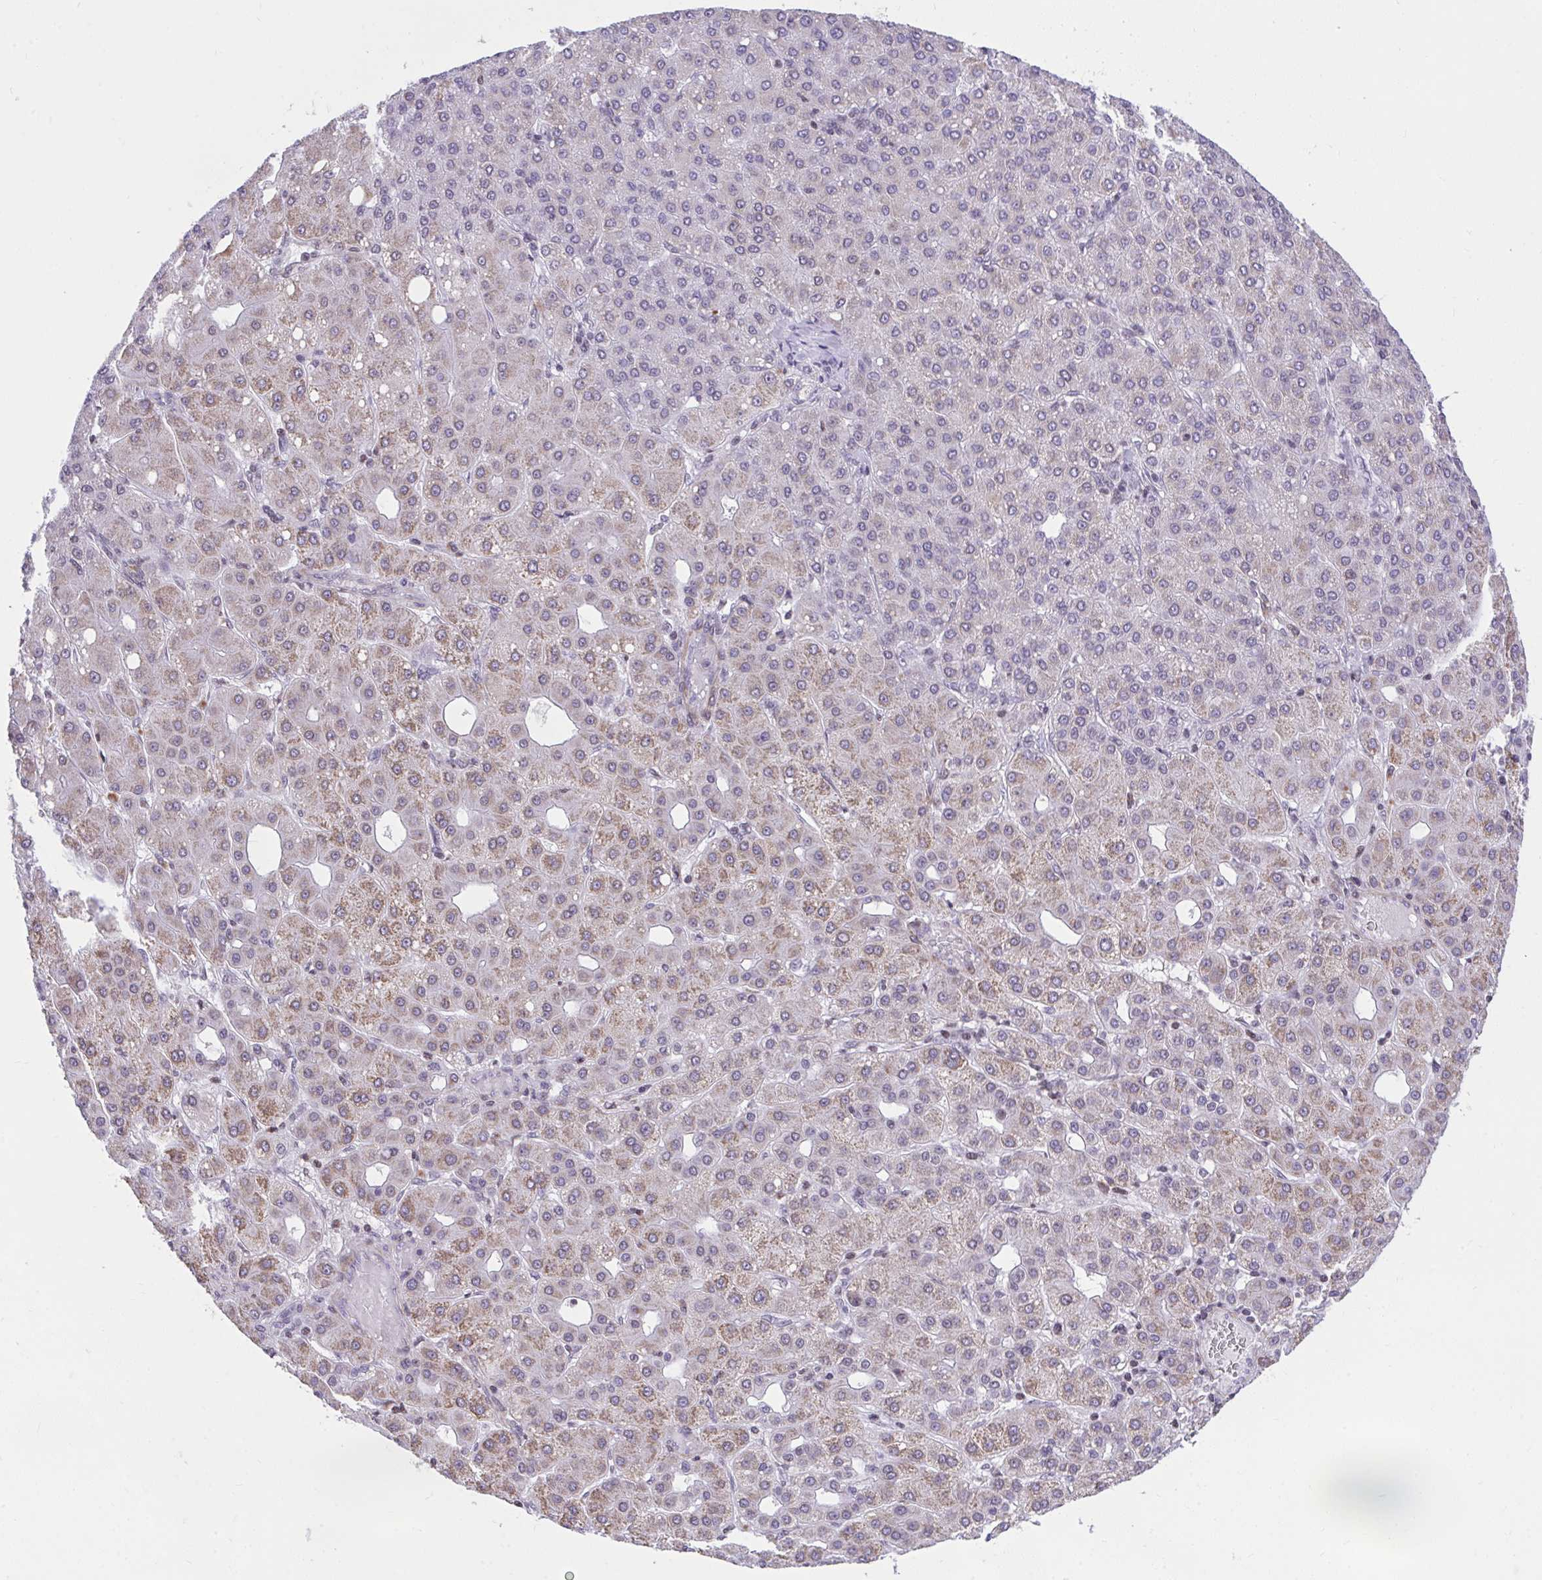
{"staining": {"intensity": "weak", "quantity": "25%-75%", "location": "cytoplasmic/membranous"}, "tissue": "liver cancer", "cell_type": "Tumor cells", "image_type": "cancer", "snomed": [{"axis": "morphology", "description": "Carcinoma, Hepatocellular, NOS"}, {"axis": "topography", "description": "Liver"}], "caption": "The micrograph reveals immunohistochemical staining of liver cancer. There is weak cytoplasmic/membranous positivity is seen in about 25%-75% of tumor cells.", "gene": "KCNN4", "patient": {"sex": "male", "age": 65}}